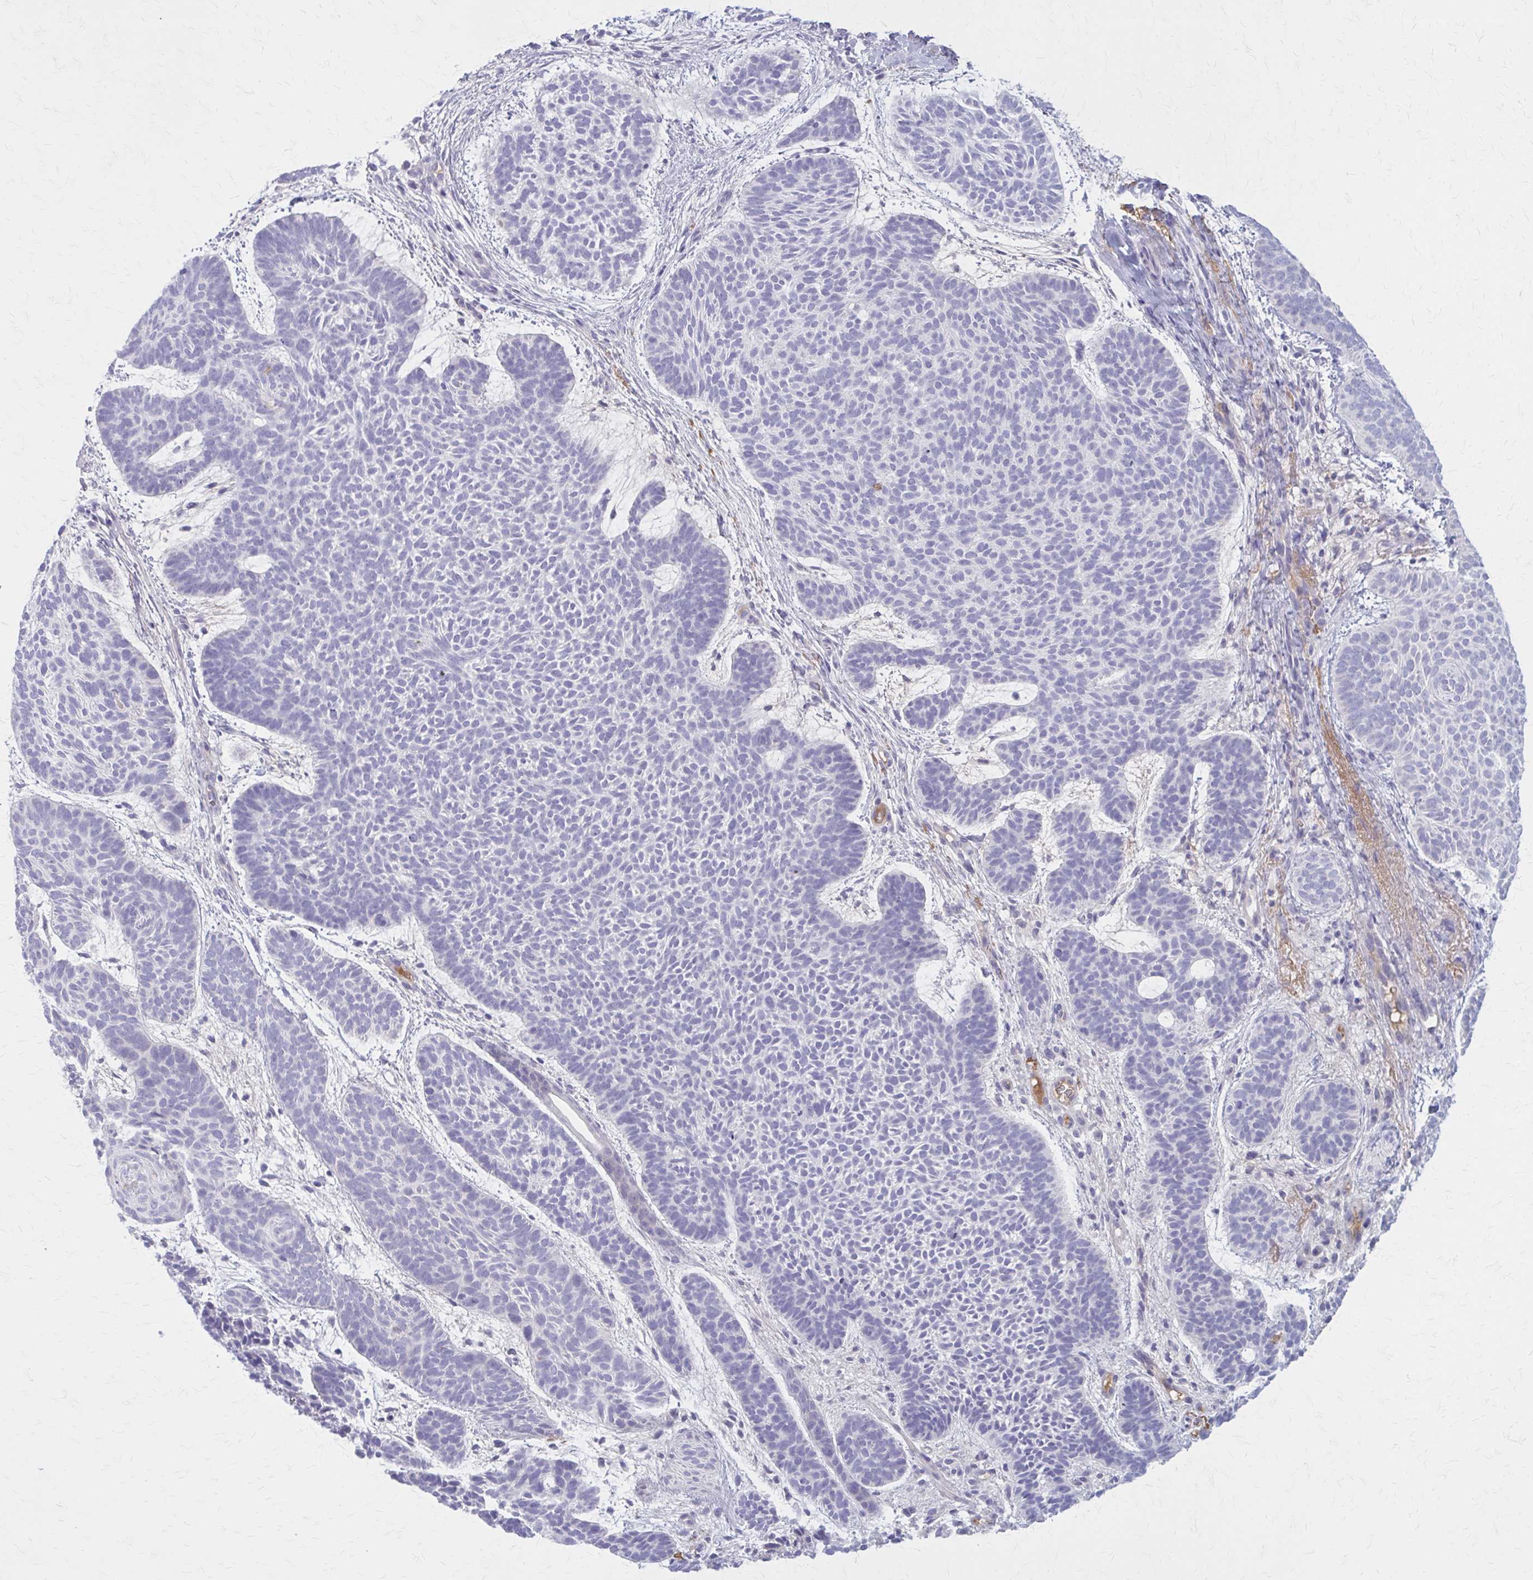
{"staining": {"intensity": "negative", "quantity": "none", "location": "none"}, "tissue": "skin cancer", "cell_type": "Tumor cells", "image_type": "cancer", "snomed": [{"axis": "morphology", "description": "Basal cell carcinoma"}, {"axis": "topography", "description": "Skin"}, {"axis": "topography", "description": "Skin of face"}], "caption": "The immunohistochemistry image has no significant staining in tumor cells of skin basal cell carcinoma tissue.", "gene": "SERPIND1", "patient": {"sex": "male", "age": 73}}